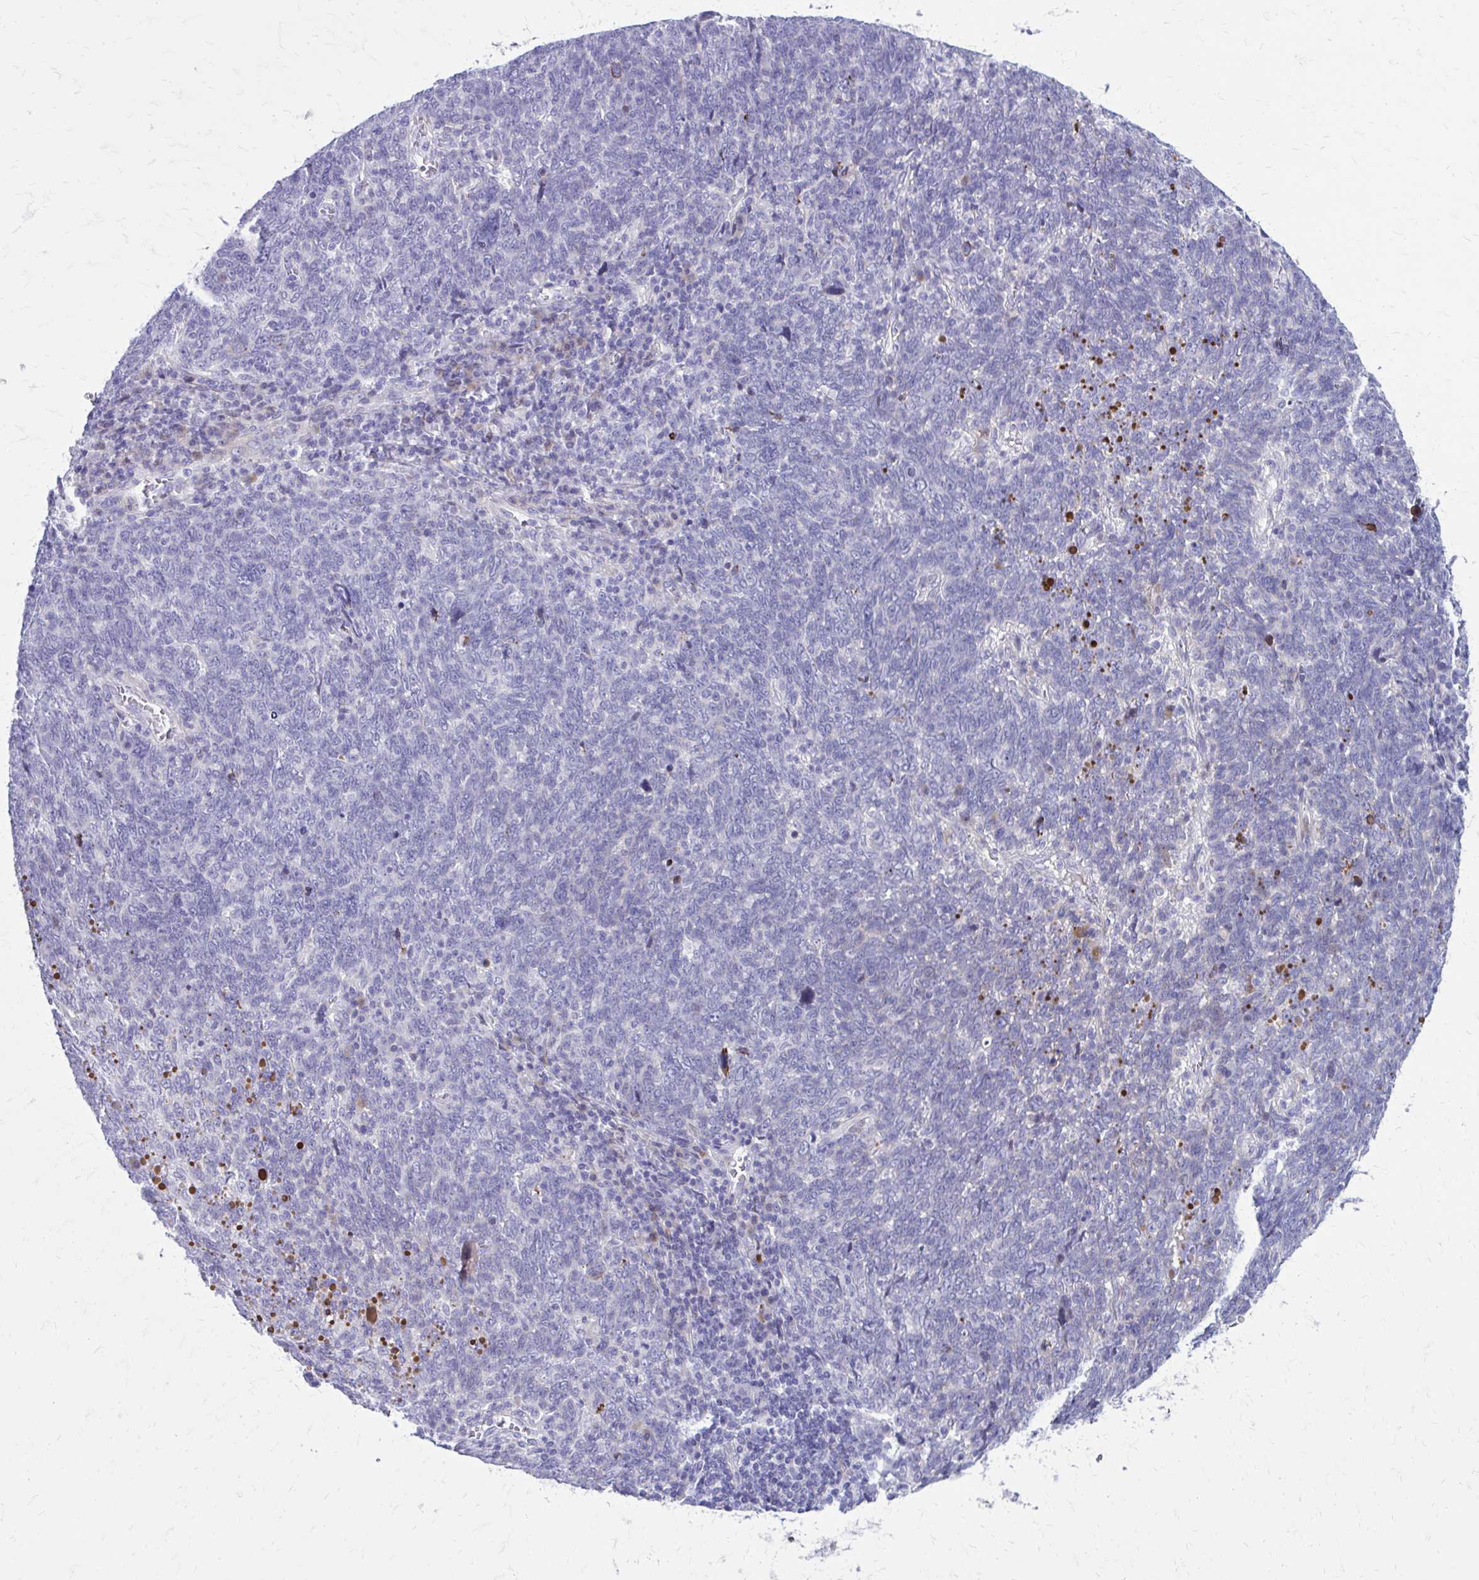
{"staining": {"intensity": "negative", "quantity": "none", "location": "none"}, "tissue": "lung cancer", "cell_type": "Tumor cells", "image_type": "cancer", "snomed": [{"axis": "morphology", "description": "Squamous cell carcinoma, NOS"}, {"axis": "topography", "description": "Lung"}], "caption": "IHC of lung squamous cell carcinoma shows no positivity in tumor cells. Brightfield microscopy of IHC stained with DAB (brown) and hematoxylin (blue), captured at high magnification.", "gene": "LCN15", "patient": {"sex": "female", "age": 72}}